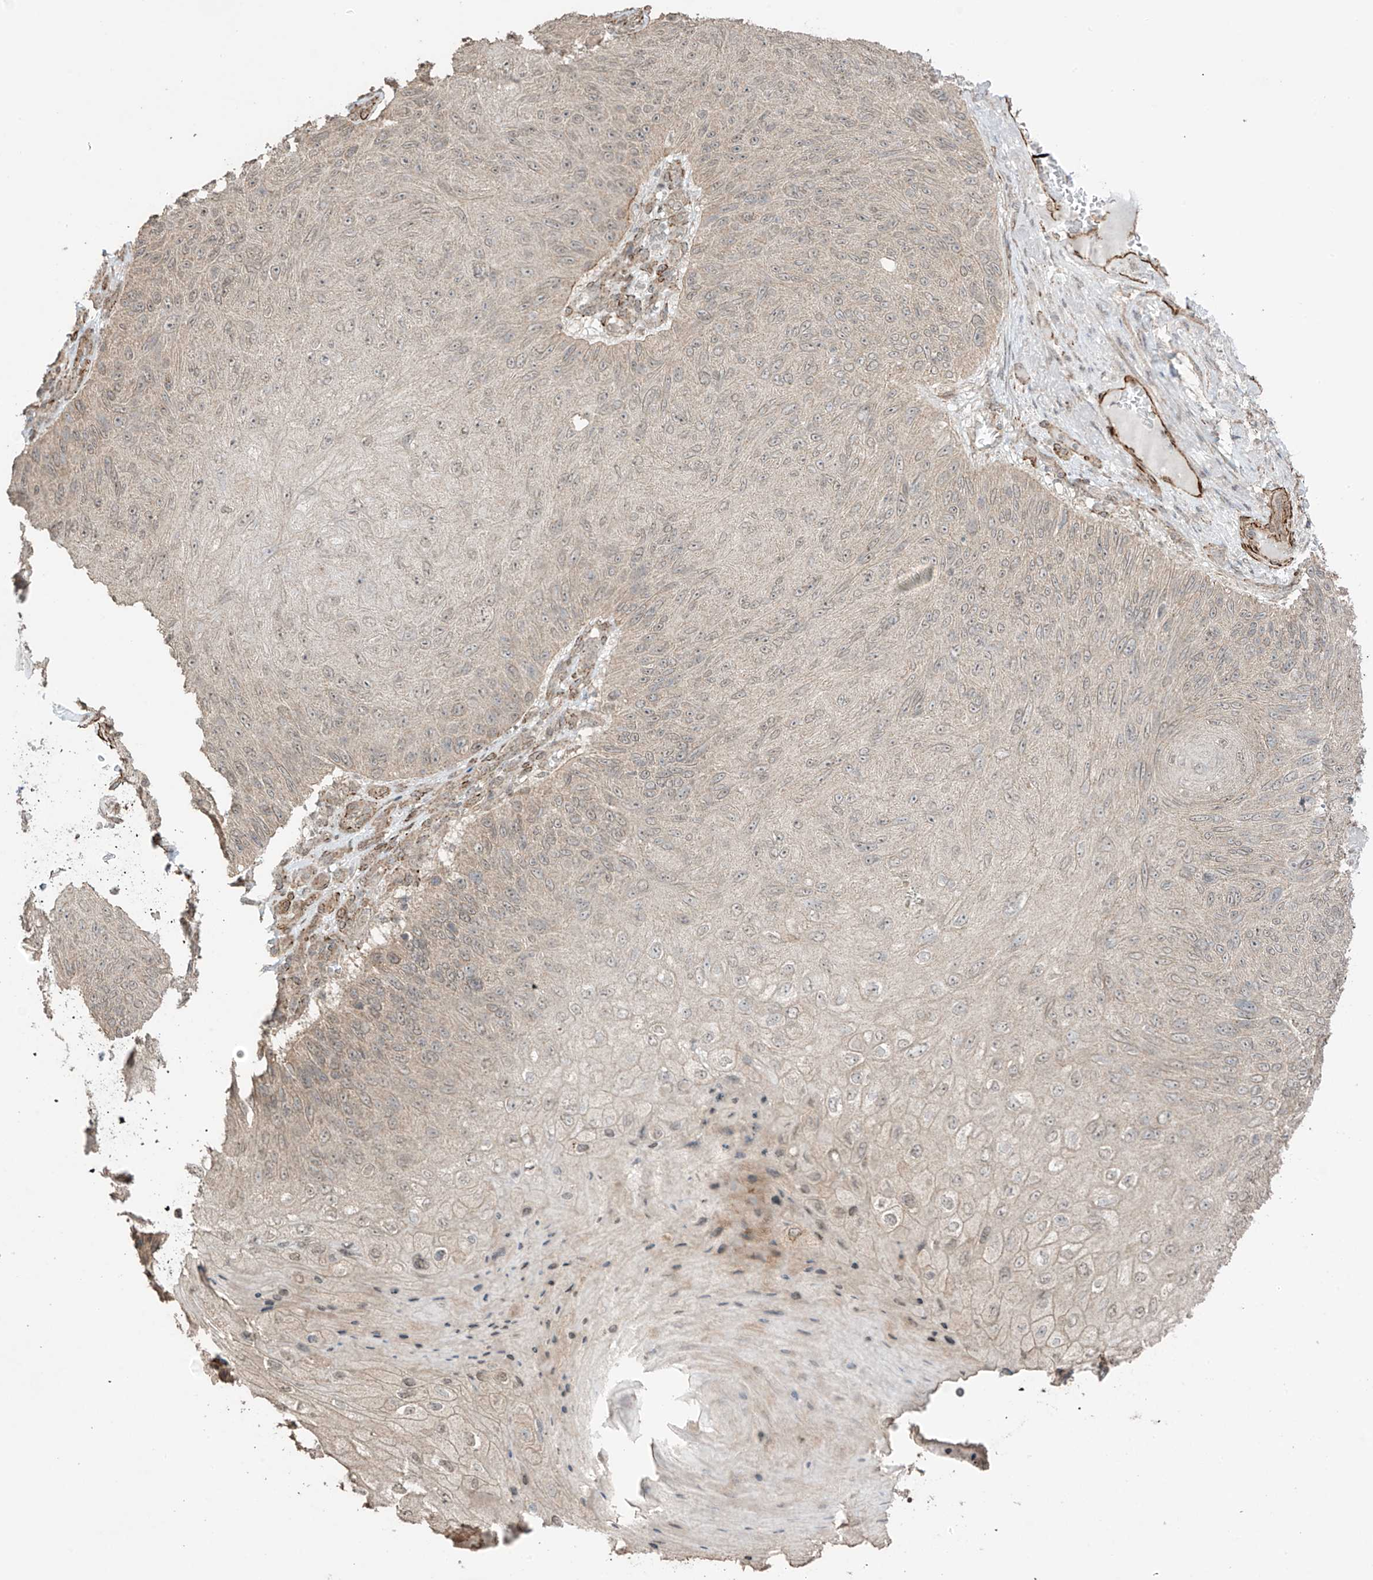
{"staining": {"intensity": "weak", "quantity": "<25%", "location": "cytoplasmic/membranous,nuclear"}, "tissue": "skin cancer", "cell_type": "Tumor cells", "image_type": "cancer", "snomed": [{"axis": "morphology", "description": "Squamous cell carcinoma, NOS"}, {"axis": "topography", "description": "Skin"}], "caption": "The histopathology image shows no staining of tumor cells in squamous cell carcinoma (skin).", "gene": "TTLL5", "patient": {"sex": "female", "age": 88}}